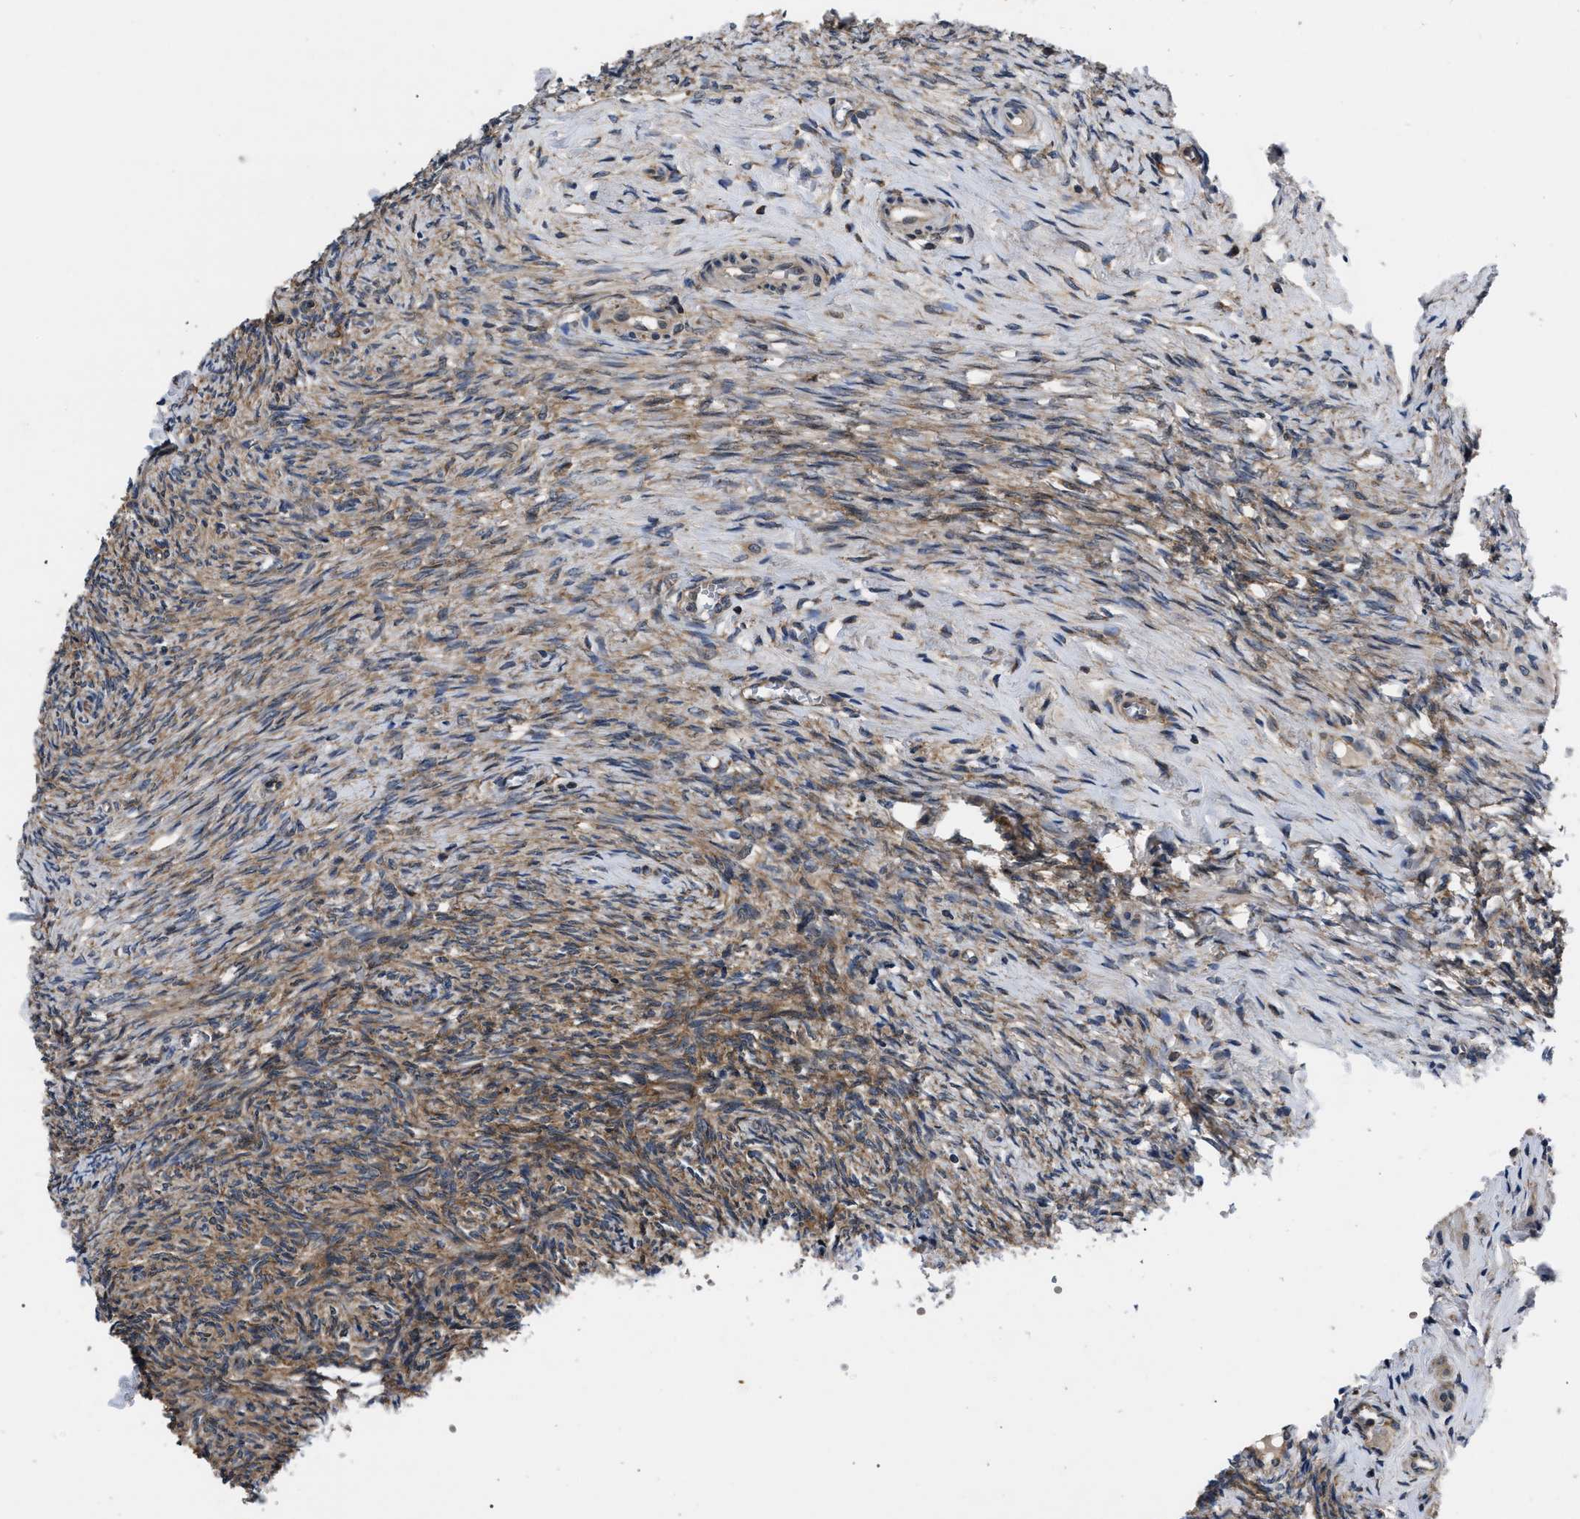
{"staining": {"intensity": "strong", "quantity": ">75%", "location": "cytoplasmic/membranous"}, "tissue": "ovary", "cell_type": "Follicle cells", "image_type": "normal", "snomed": [{"axis": "morphology", "description": "Normal tissue, NOS"}, {"axis": "topography", "description": "Ovary"}], "caption": "High-magnification brightfield microscopy of unremarkable ovary stained with DAB (brown) and counterstained with hematoxylin (blue). follicle cells exhibit strong cytoplasmic/membranous staining is identified in approximately>75% of cells. (DAB IHC, brown staining for protein, blue staining for nuclei).", "gene": "GET4", "patient": {"sex": "female", "age": 41}}